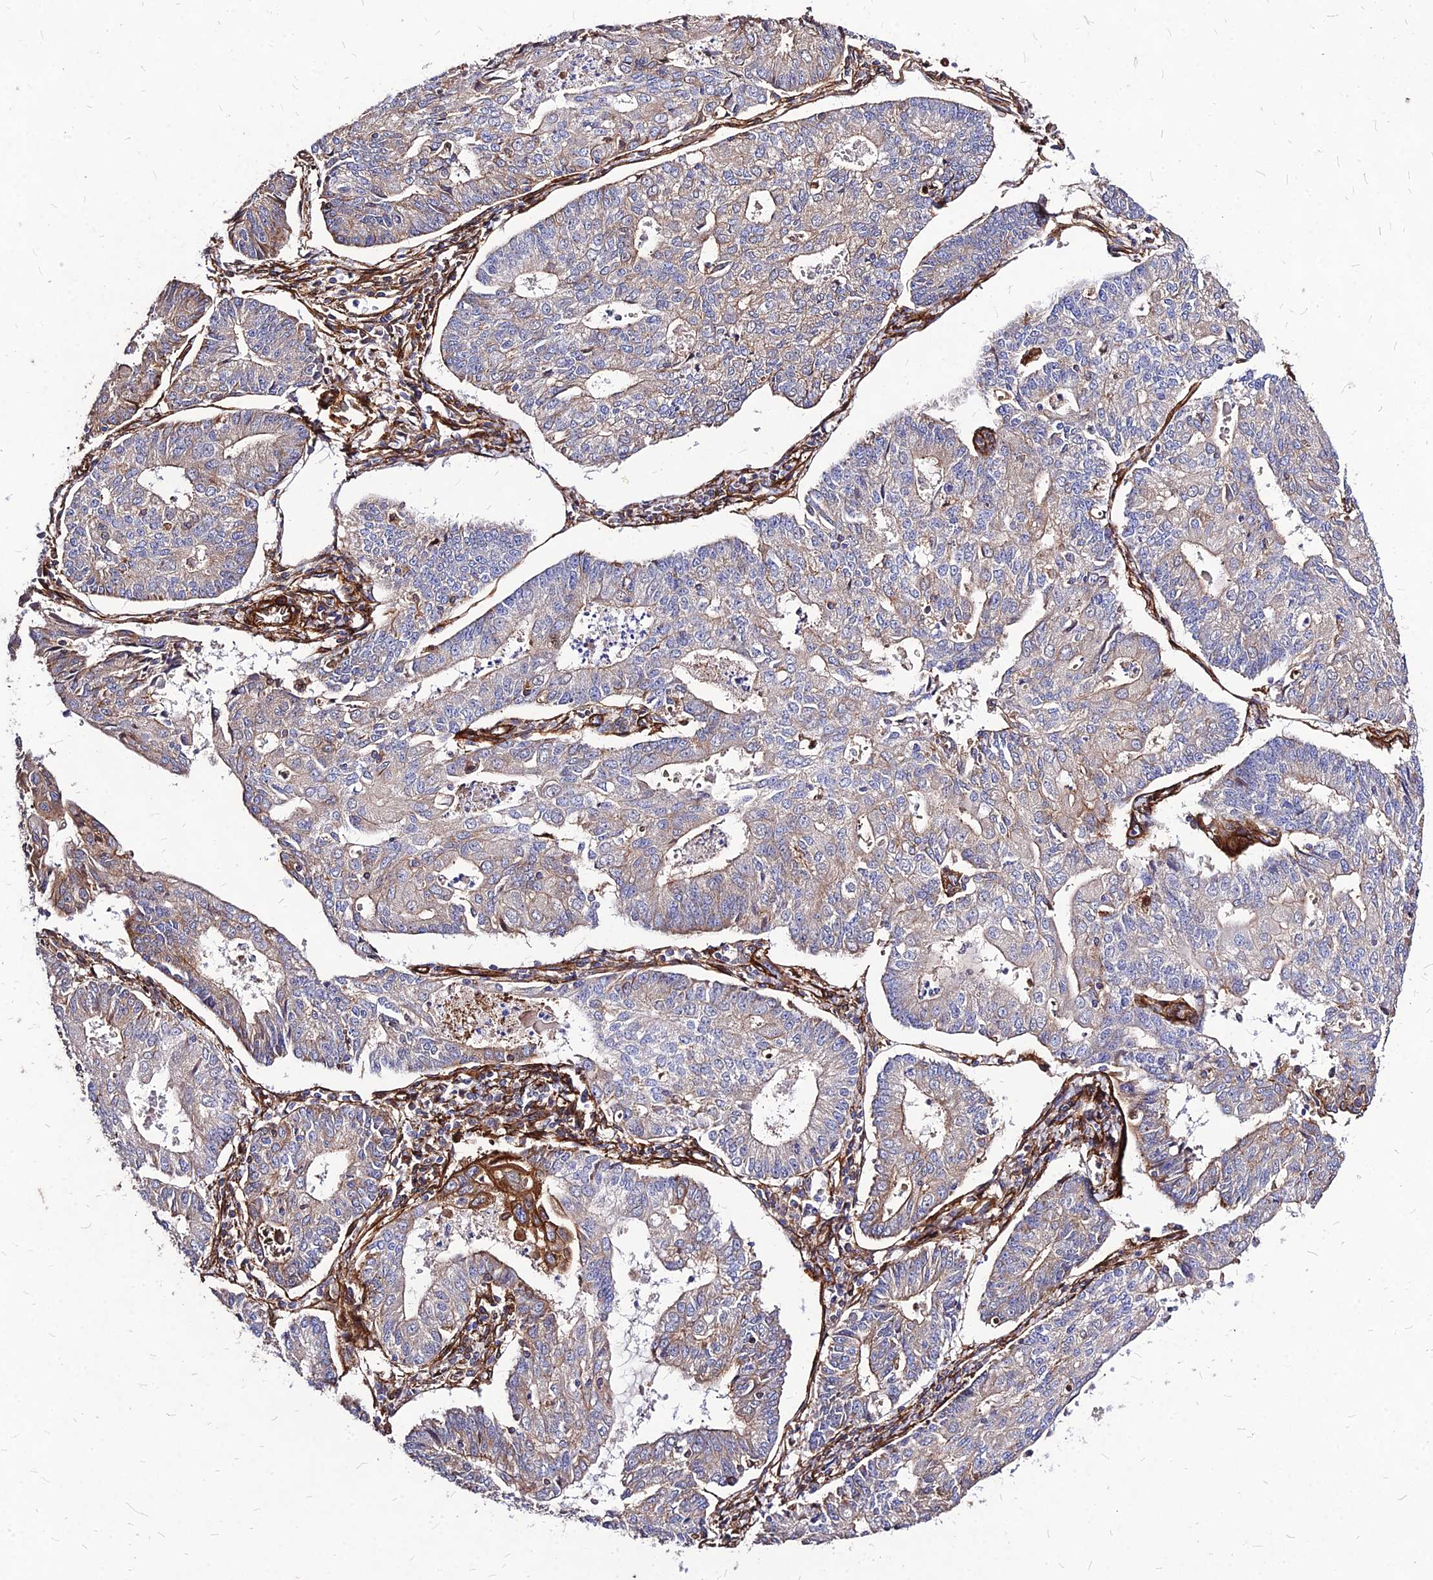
{"staining": {"intensity": "weak", "quantity": "25%-75%", "location": "cytoplasmic/membranous"}, "tissue": "endometrial cancer", "cell_type": "Tumor cells", "image_type": "cancer", "snomed": [{"axis": "morphology", "description": "Adenocarcinoma, NOS"}, {"axis": "topography", "description": "Endometrium"}], "caption": "A histopathology image of endometrial cancer stained for a protein shows weak cytoplasmic/membranous brown staining in tumor cells.", "gene": "EFCC1", "patient": {"sex": "female", "age": 56}}